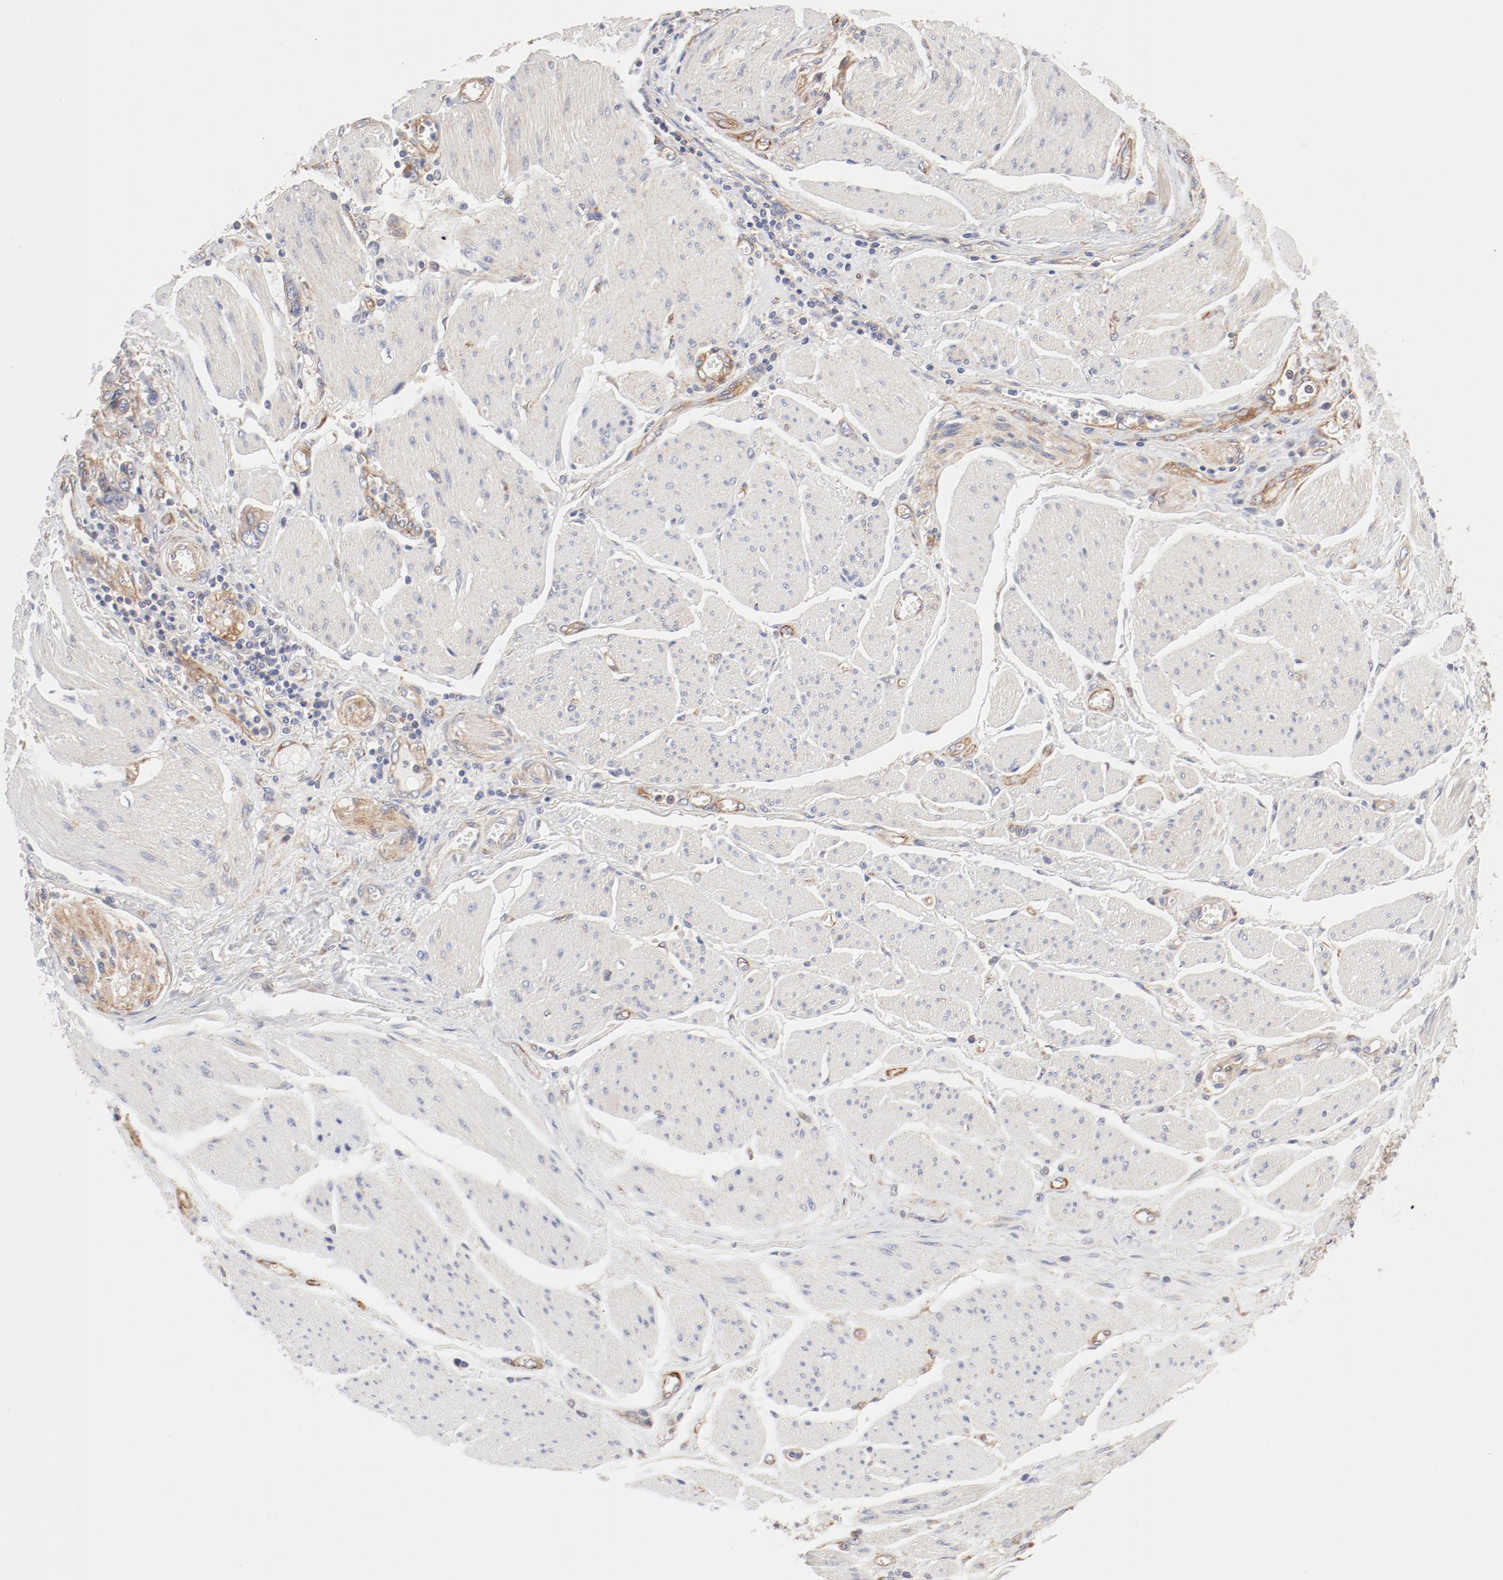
{"staining": {"intensity": "weak", "quantity": "<25%", "location": "cytoplasmic/membranous"}, "tissue": "stomach cancer", "cell_type": "Tumor cells", "image_type": "cancer", "snomed": [{"axis": "morphology", "description": "Adenocarcinoma, NOS"}, {"axis": "topography", "description": "Pancreas"}, {"axis": "topography", "description": "Stomach, upper"}], "caption": "Immunohistochemical staining of human adenocarcinoma (stomach) displays no significant staining in tumor cells.", "gene": "AP2A1", "patient": {"sex": "male", "age": 77}}